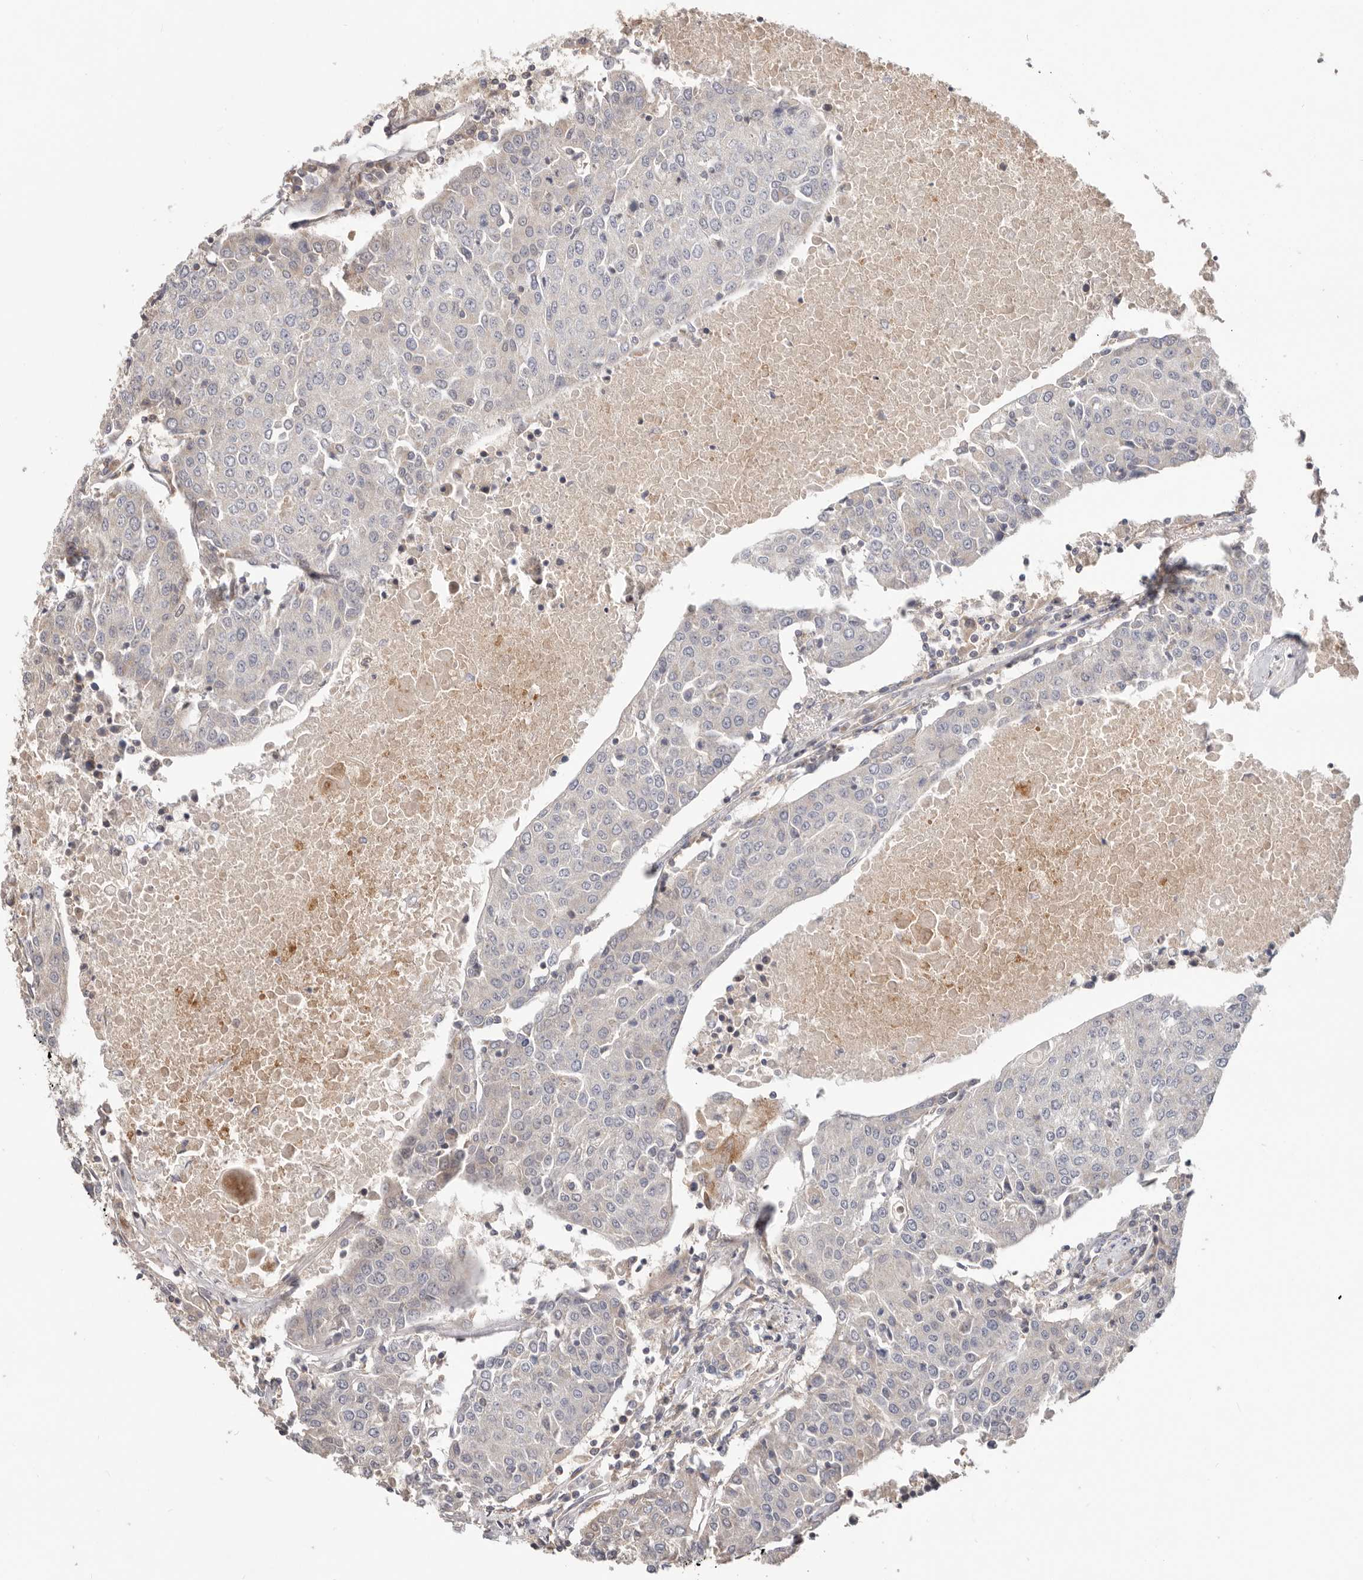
{"staining": {"intensity": "negative", "quantity": "none", "location": "none"}, "tissue": "urothelial cancer", "cell_type": "Tumor cells", "image_type": "cancer", "snomed": [{"axis": "morphology", "description": "Urothelial carcinoma, High grade"}, {"axis": "topography", "description": "Urinary bladder"}], "caption": "Immunohistochemistry photomicrograph of neoplastic tissue: high-grade urothelial carcinoma stained with DAB (3,3'-diaminobenzidine) exhibits no significant protein expression in tumor cells. (Immunohistochemistry, brightfield microscopy, high magnification).", "gene": "LRP6", "patient": {"sex": "female", "age": 85}}